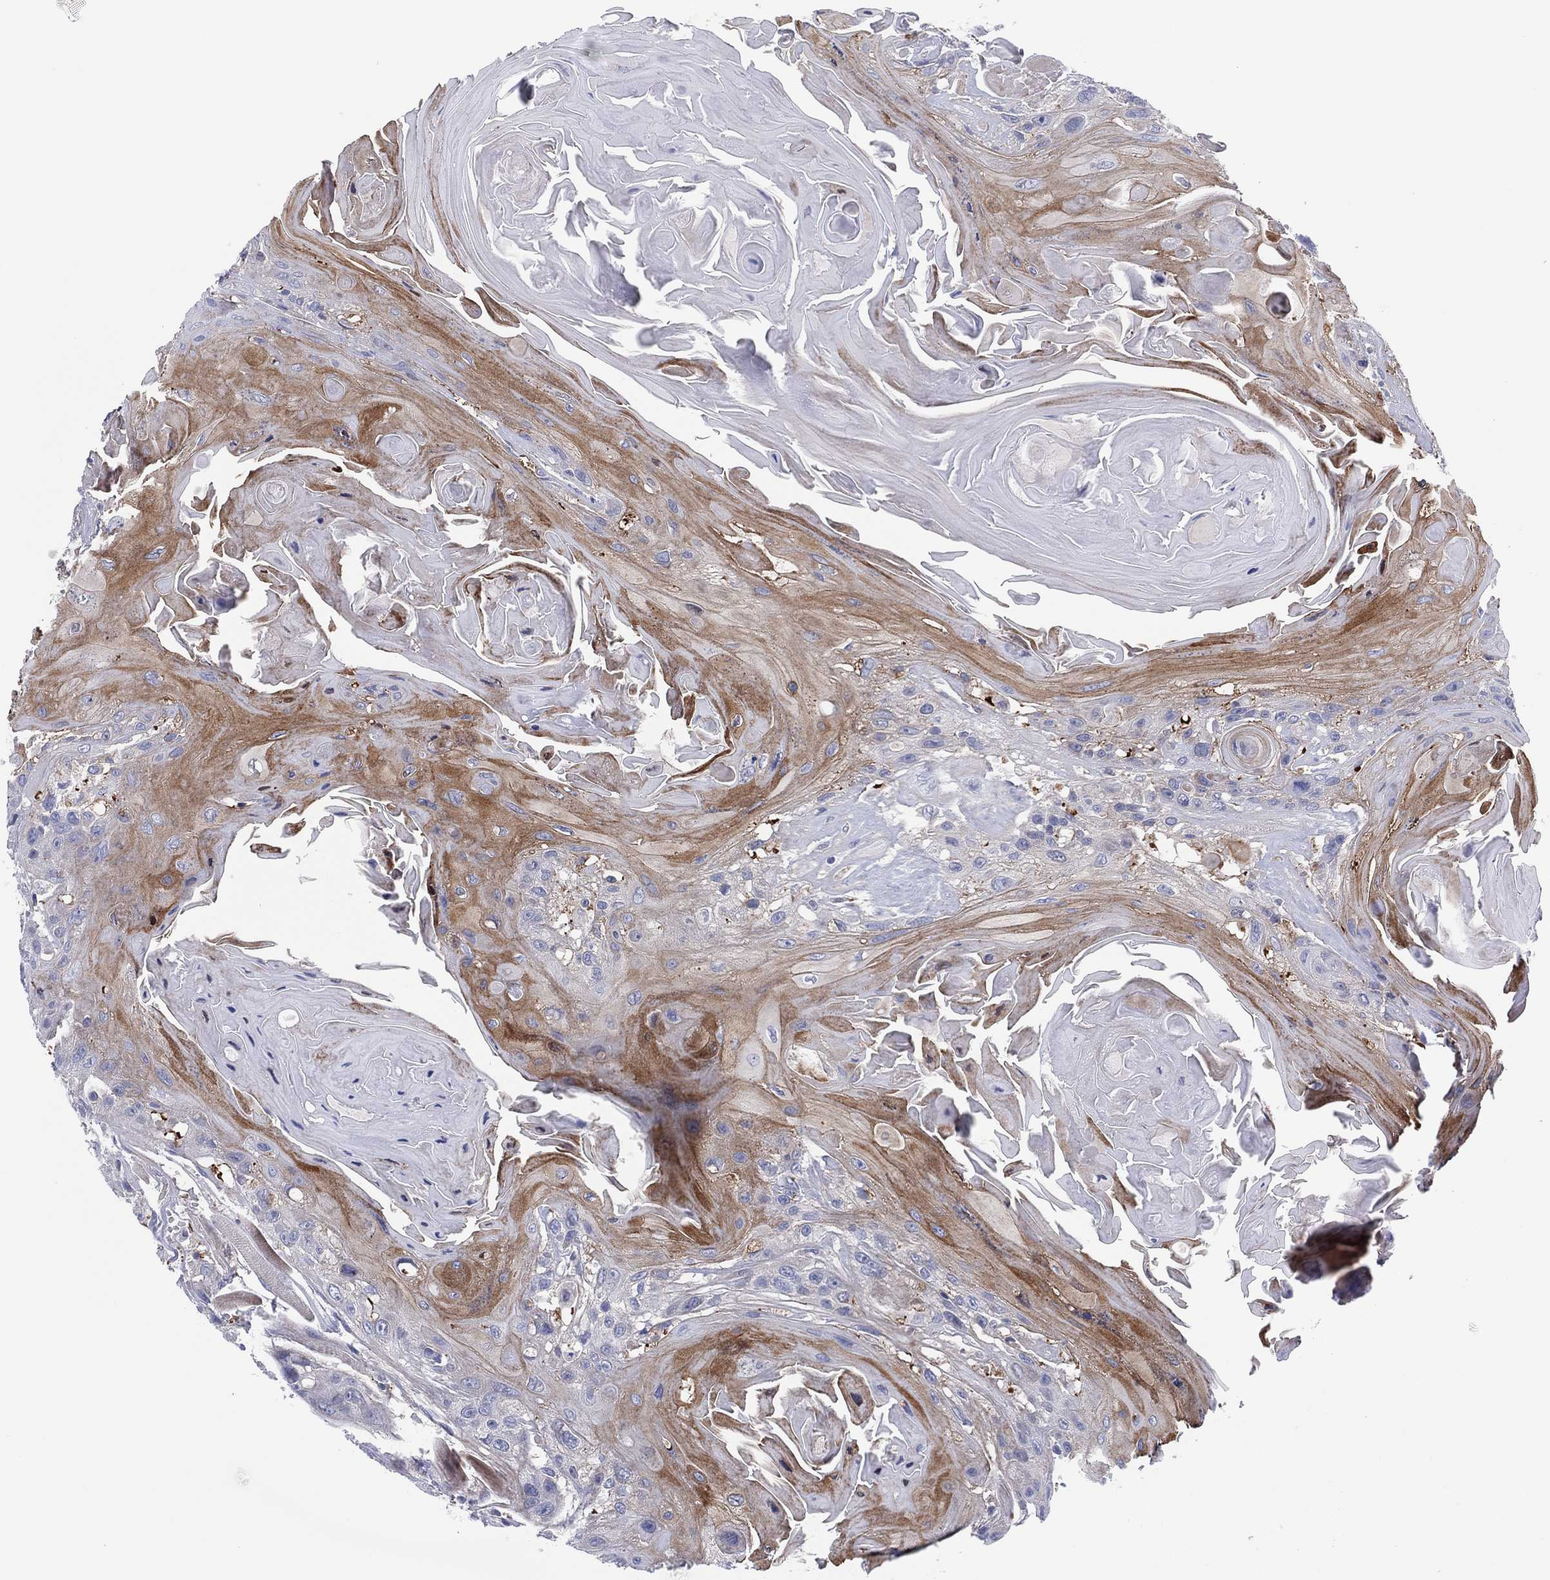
{"staining": {"intensity": "moderate", "quantity": "25%-75%", "location": "cytoplasmic/membranous"}, "tissue": "head and neck cancer", "cell_type": "Tumor cells", "image_type": "cancer", "snomed": [{"axis": "morphology", "description": "Squamous cell carcinoma, NOS"}, {"axis": "topography", "description": "Head-Neck"}], "caption": "Head and neck cancer (squamous cell carcinoma) stained with IHC reveals moderate cytoplasmic/membranous staining in about 25%-75% of tumor cells.", "gene": "HEATR4", "patient": {"sex": "female", "age": 59}}